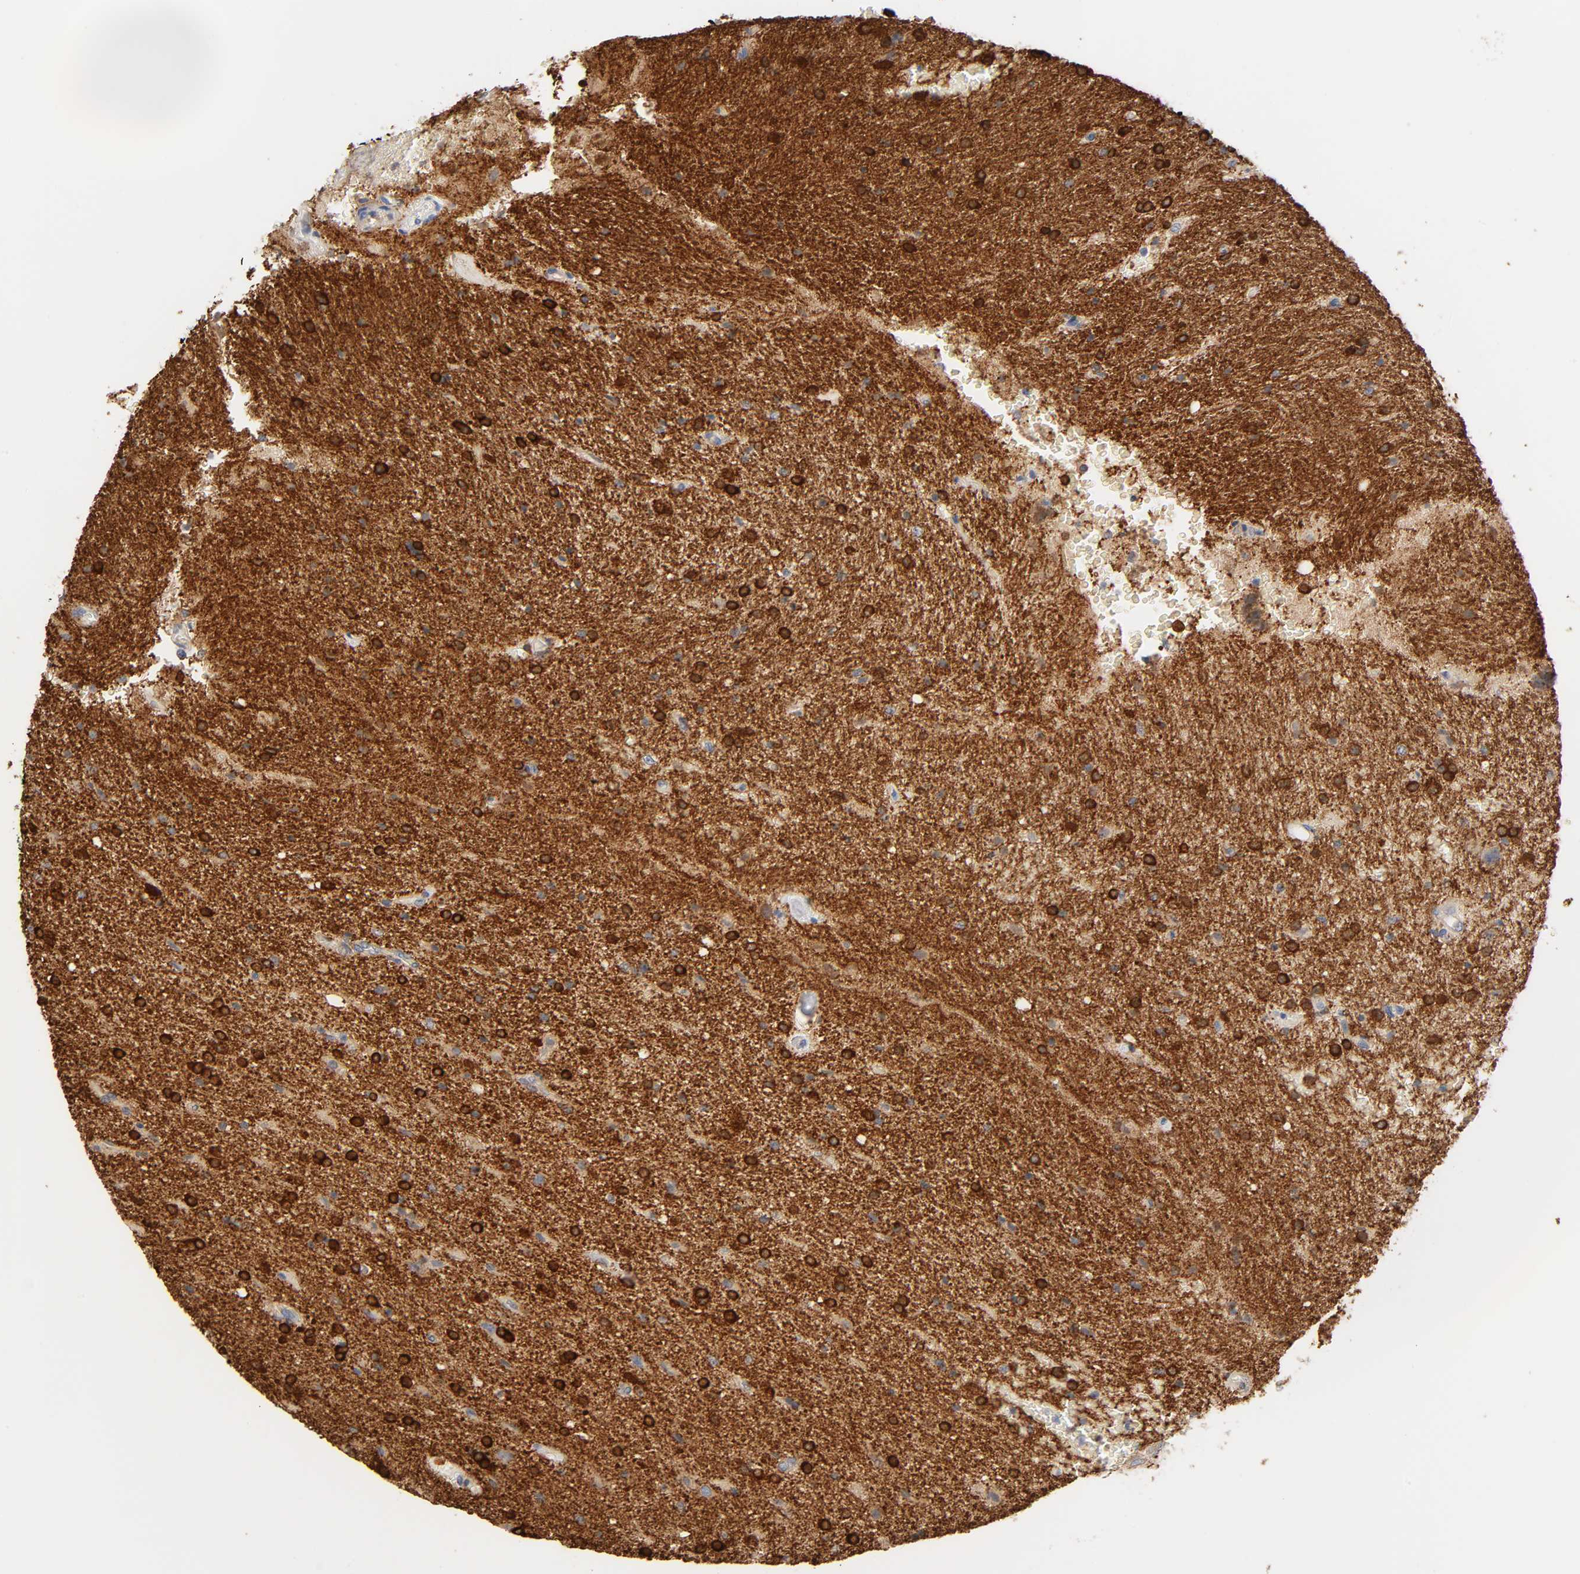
{"staining": {"intensity": "moderate", "quantity": ">75%", "location": "cytoplasmic/membranous"}, "tissue": "glioma", "cell_type": "Tumor cells", "image_type": "cancer", "snomed": [{"axis": "morphology", "description": "Normal tissue, NOS"}, {"axis": "morphology", "description": "Glioma, malignant, High grade"}, {"axis": "topography", "description": "Cerebral cortex"}], "caption": "Malignant glioma (high-grade) stained for a protein demonstrates moderate cytoplasmic/membranous positivity in tumor cells.", "gene": "BIN1", "patient": {"sex": "male", "age": 56}}